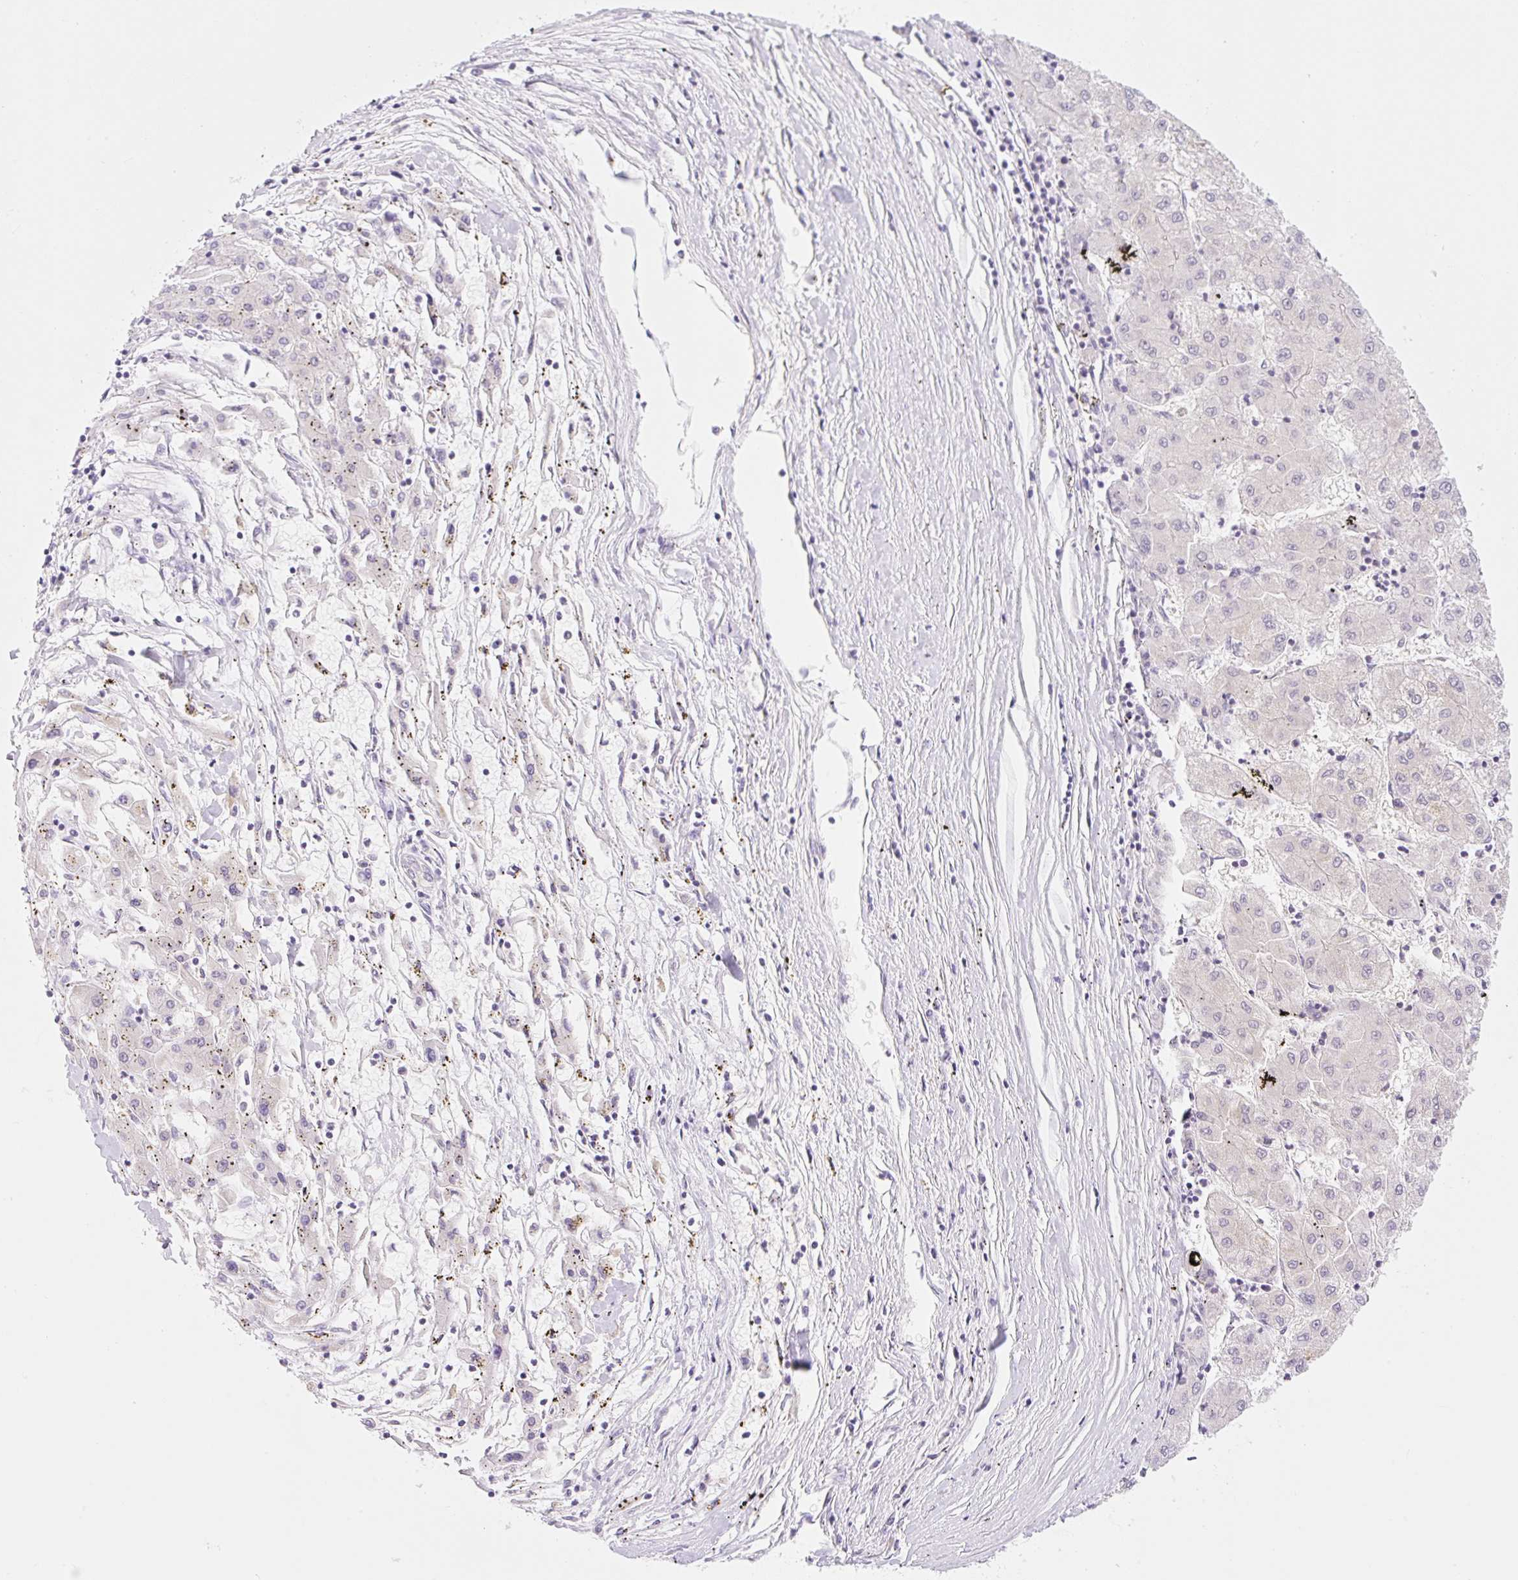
{"staining": {"intensity": "weak", "quantity": "<25%", "location": "cytoplasmic/membranous"}, "tissue": "liver cancer", "cell_type": "Tumor cells", "image_type": "cancer", "snomed": [{"axis": "morphology", "description": "Carcinoma, Hepatocellular, NOS"}, {"axis": "topography", "description": "Liver"}], "caption": "This is an immunohistochemistry (IHC) histopathology image of liver hepatocellular carcinoma. There is no expression in tumor cells.", "gene": "FOCAD", "patient": {"sex": "male", "age": 72}}